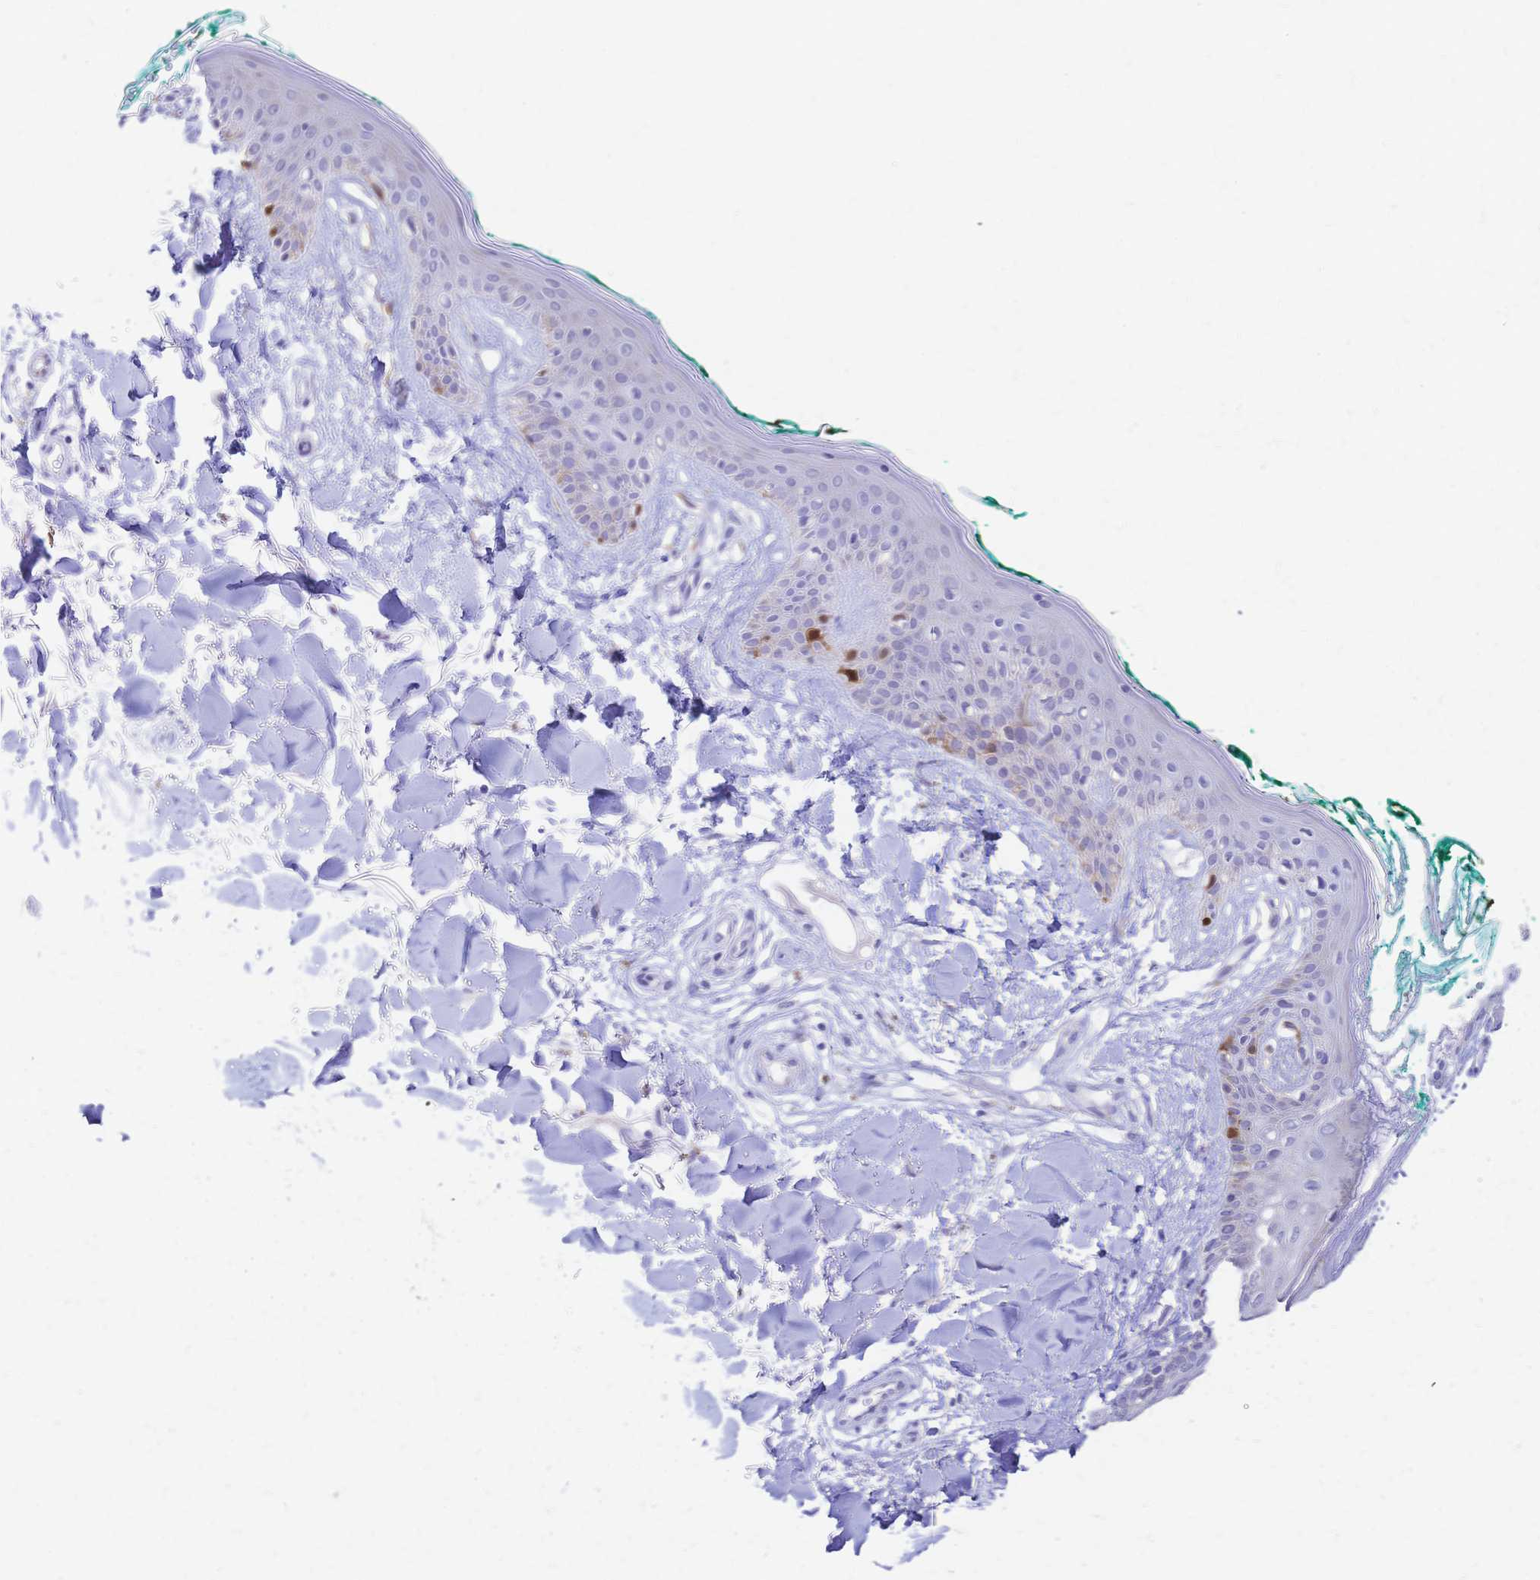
{"staining": {"intensity": "negative", "quantity": "none", "location": "none"}, "tissue": "skin", "cell_type": "Fibroblasts", "image_type": "normal", "snomed": [{"axis": "morphology", "description": "Normal tissue, NOS"}, {"axis": "topography", "description": "Skin"}], "caption": "High magnification brightfield microscopy of benign skin stained with DAB (3,3'-diaminobenzidine) (brown) and counterstained with hematoxylin (blue): fibroblasts show no significant expression. (DAB (3,3'-diaminobenzidine) IHC with hematoxylin counter stain).", "gene": "GRB7", "patient": {"sex": "female", "age": 34}}